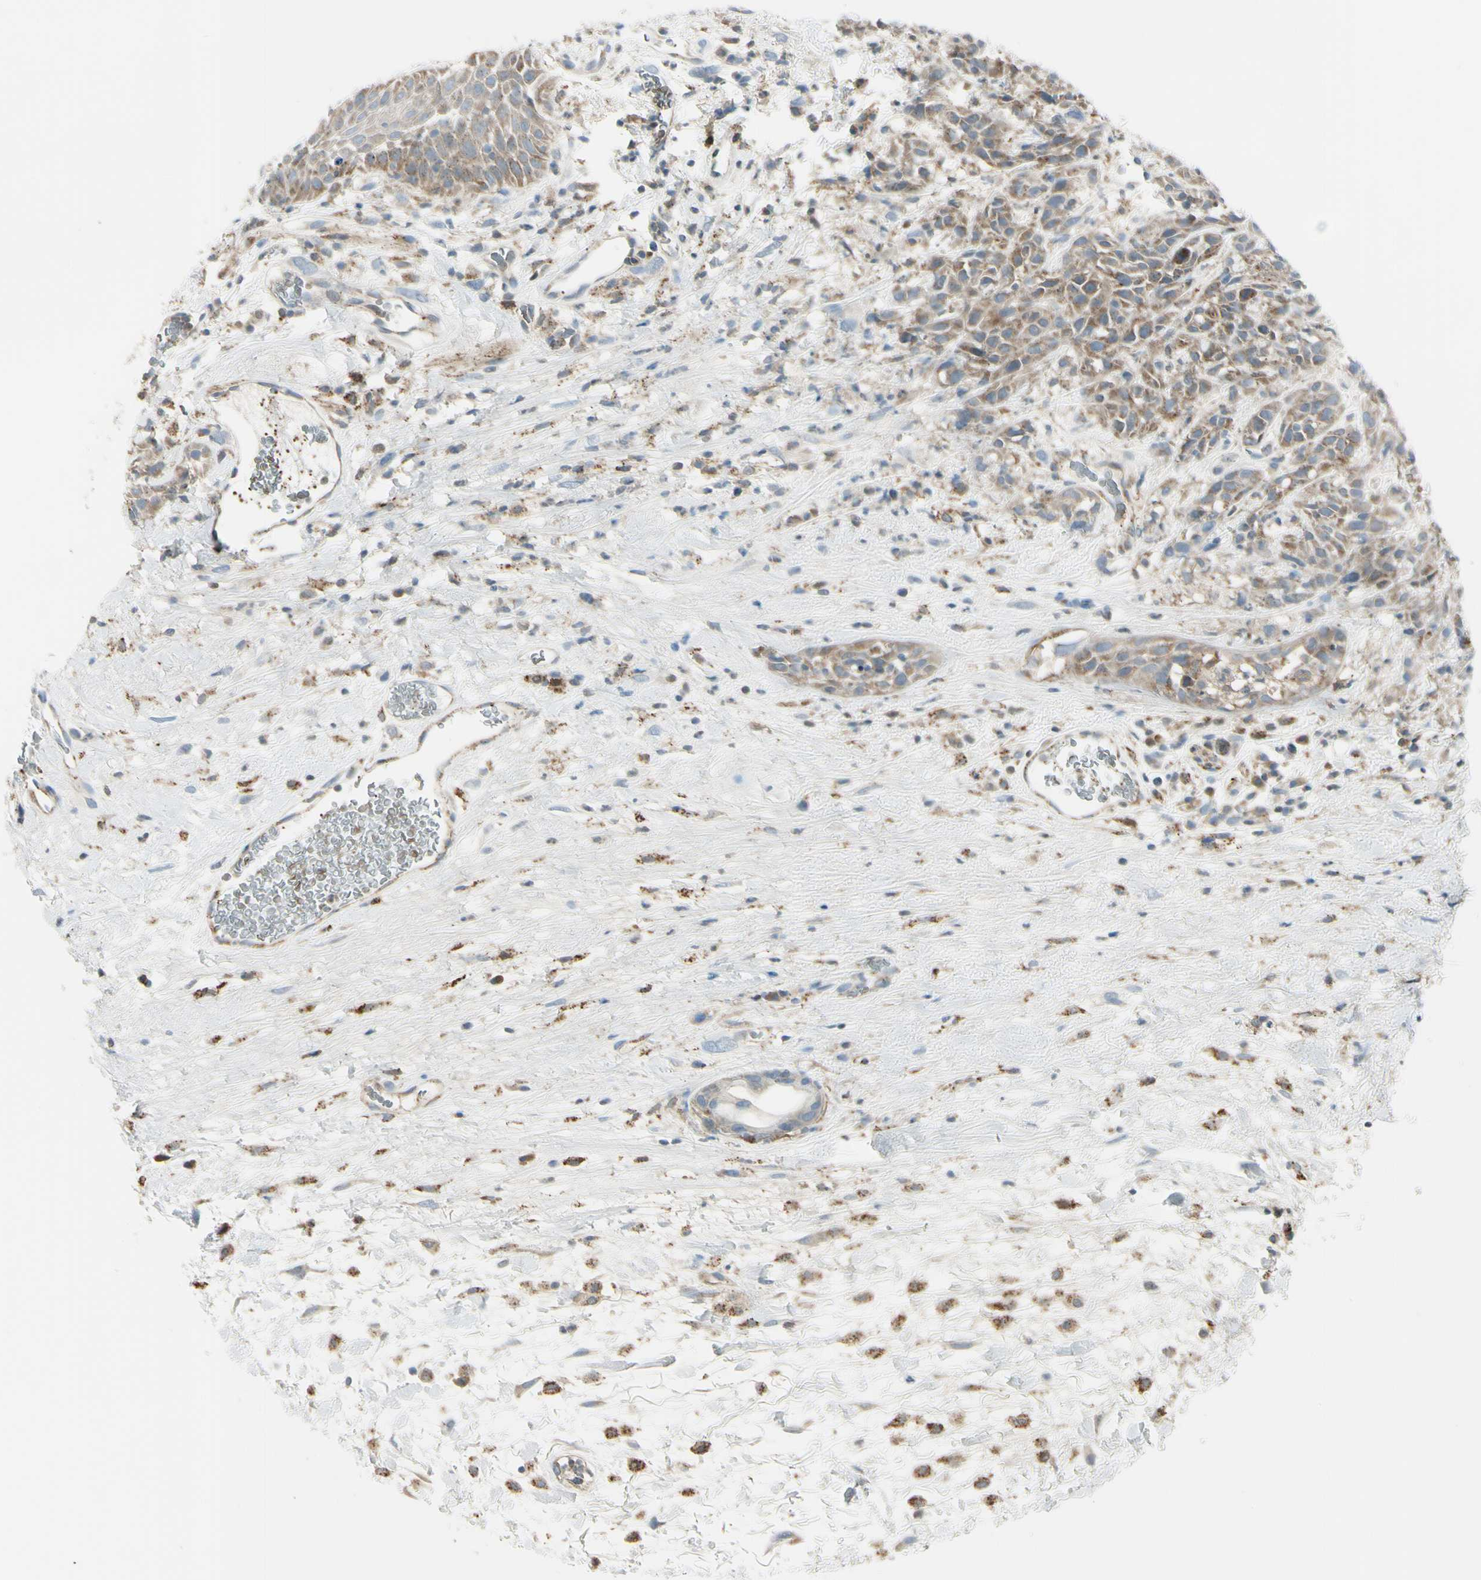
{"staining": {"intensity": "moderate", "quantity": ">75%", "location": "cytoplasmic/membranous"}, "tissue": "head and neck cancer", "cell_type": "Tumor cells", "image_type": "cancer", "snomed": [{"axis": "morphology", "description": "Normal tissue, NOS"}, {"axis": "morphology", "description": "Squamous cell carcinoma, NOS"}, {"axis": "topography", "description": "Cartilage tissue"}, {"axis": "topography", "description": "Head-Neck"}], "caption": "Brown immunohistochemical staining in human head and neck cancer (squamous cell carcinoma) displays moderate cytoplasmic/membranous expression in approximately >75% of tumor cells.", "gene": "CYRIB", "patient": {"sex": "male", "age": 62}}